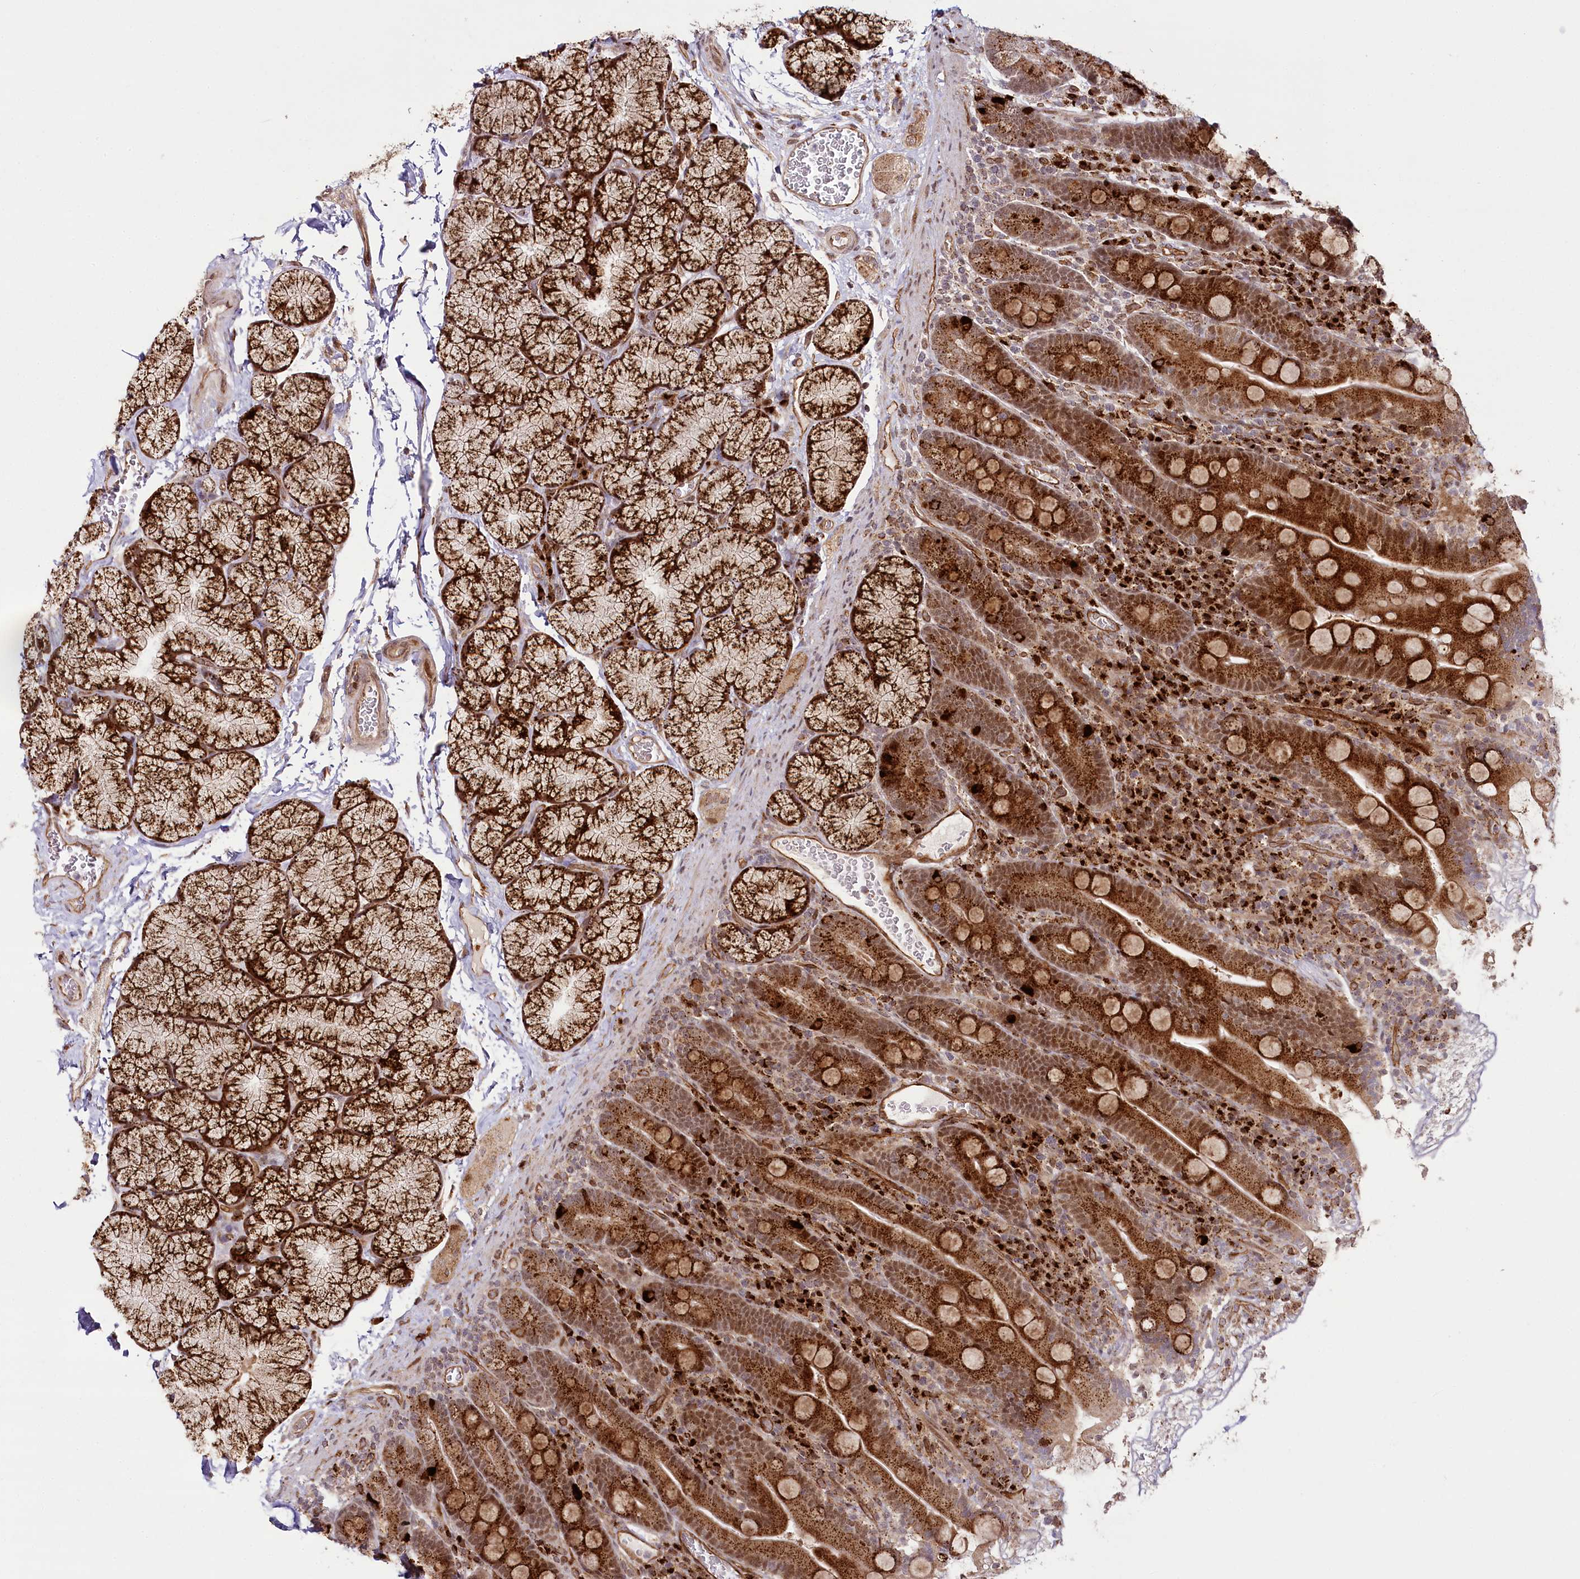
{"staining": {"intensity": "strong", "quantity": ">75%", "location": "cytoplasmic/membranous"}, "tissue": "duodenum", "cell_type": "Glandular cells", "image_type": "normal", "snomed": [{"axis": "morphology", "description": "Normal tissue, NOS"}, {"axis": "topography", "description": "Duodenum"}], "caption": "Approximately >75% of glandular cells in unremarkable duodenum display strong cytoplasmic/membranous protein positivity as visualized by brown immunohistochemical staining.", "gene": "COPG1", "patient": {"sex": "male", "age": 35}}